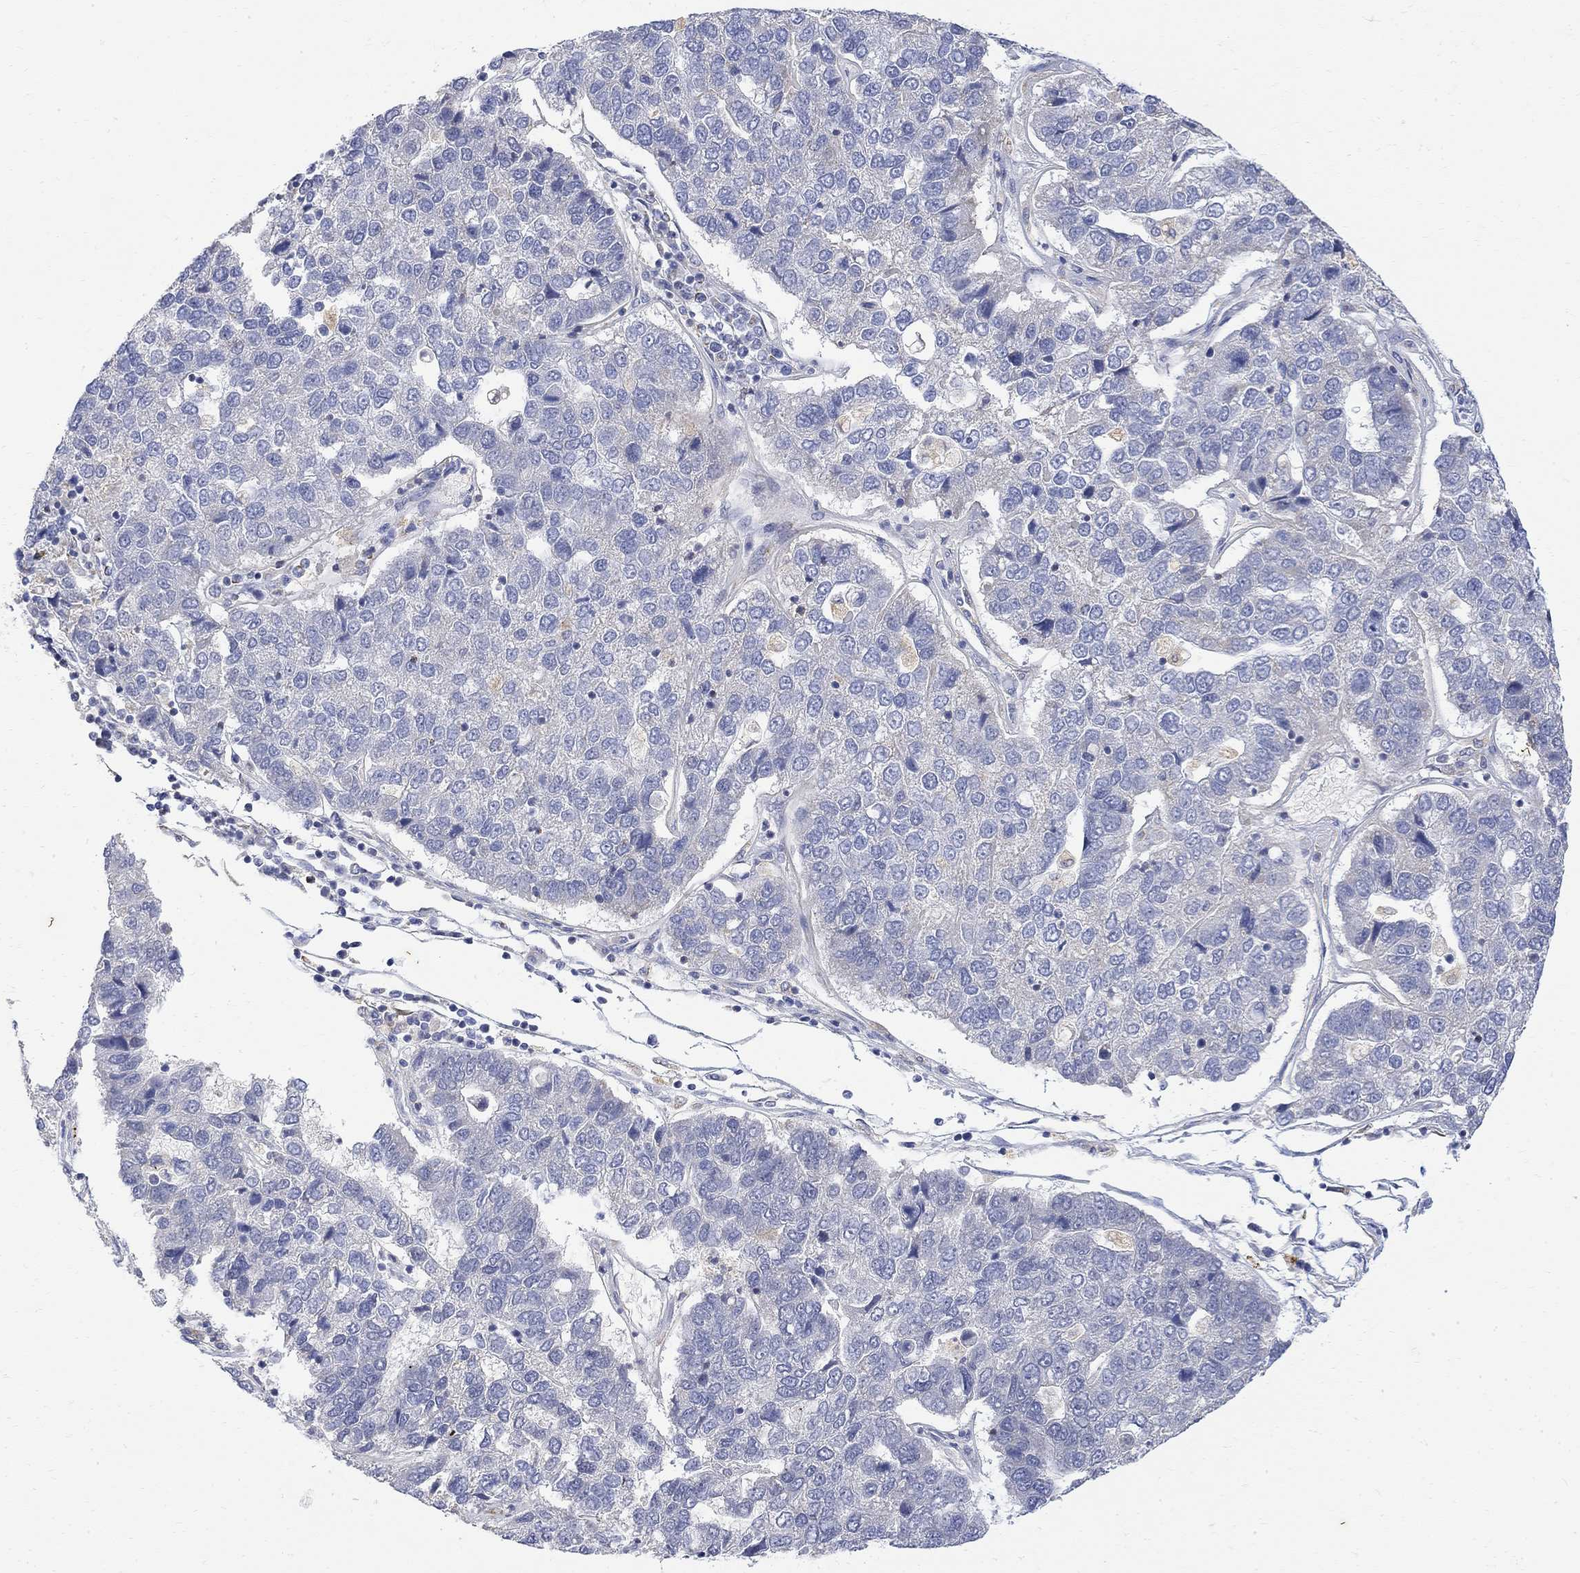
{"staining": {"intensity": "negative", "quantity": "none", "location": "none"}, "tissue": "pancreatic cancer", "cell_type": "Tumor cells", "image_type": "cancer", "snomed": [{"axis": "morphology", "description": "Adenocarcinoma, NOS"}, {"axis": "topography", "description": "Pancreas"}], "caption": "Human pancreatic cancer stained for a protein using immunohistochemistry (IHC) shows no positivity in tumor cells.", "gene": "FNDC5", "patient": {"sex": "female", "age": 61}}